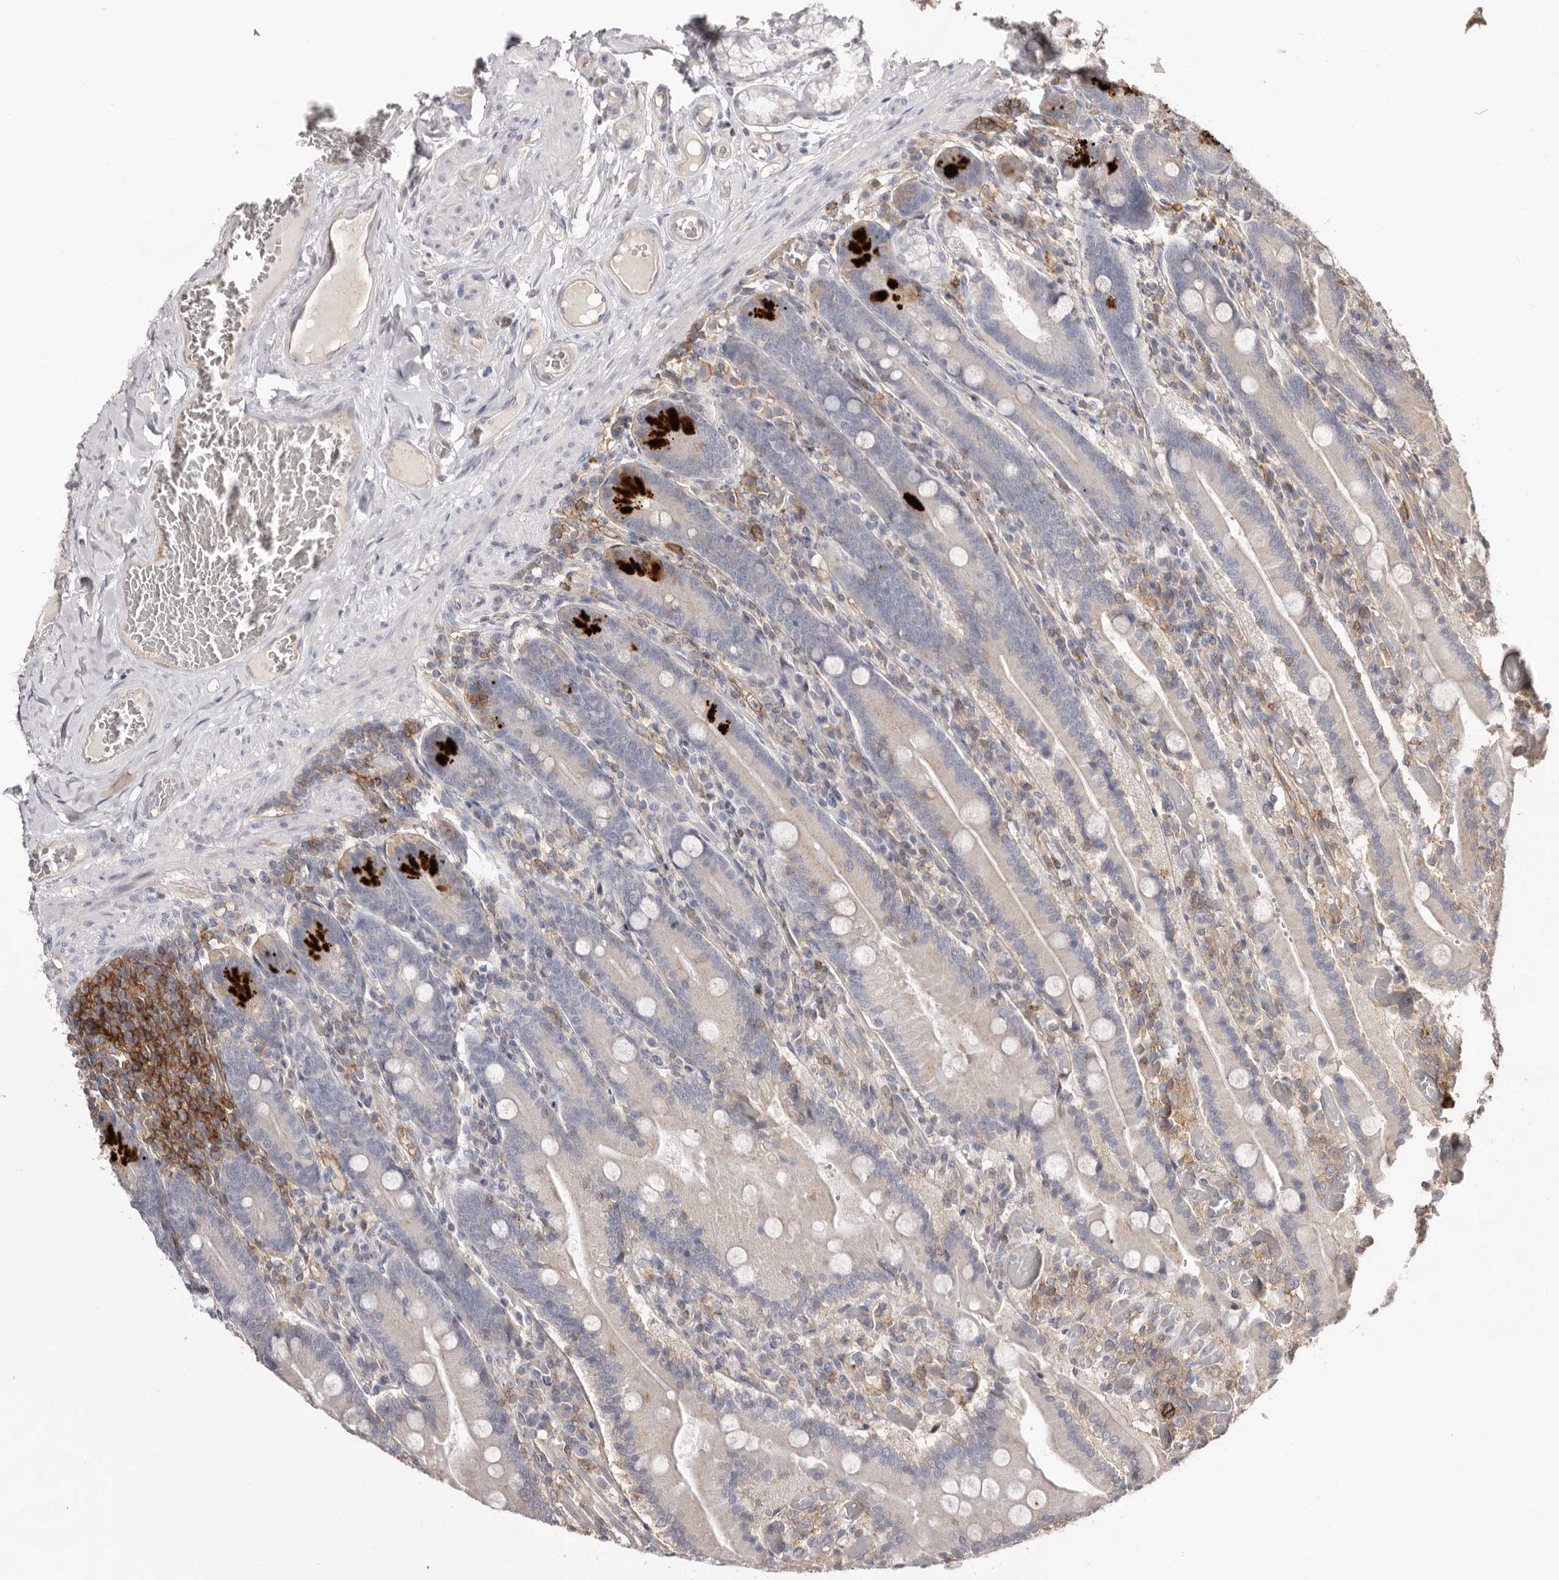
{"staining": {"intensity": "strong", "quantity": "<25%", "location": "cytoplasmic/membranous"}, "tissue": "duodenum", "cell_type": "Glandular cells", "image_type": "normal", "snomed": [{"axis": "morphology", "description": "Normal tissue, NOS"}, {"axis": "topography", "description": "Duodenum"}], "caption": "Benign duodenum demonstrates strong cytoplasmic/membranous positivity in about <25% of glandular cells, visualized by immunohistochemistry. (Stains: DAB in brown, nuclei in blue, Microscopy: brightfield microscopy at high magnification).", "gene": "MMACHC", "patient": {"sex": "female", "age": 62}}